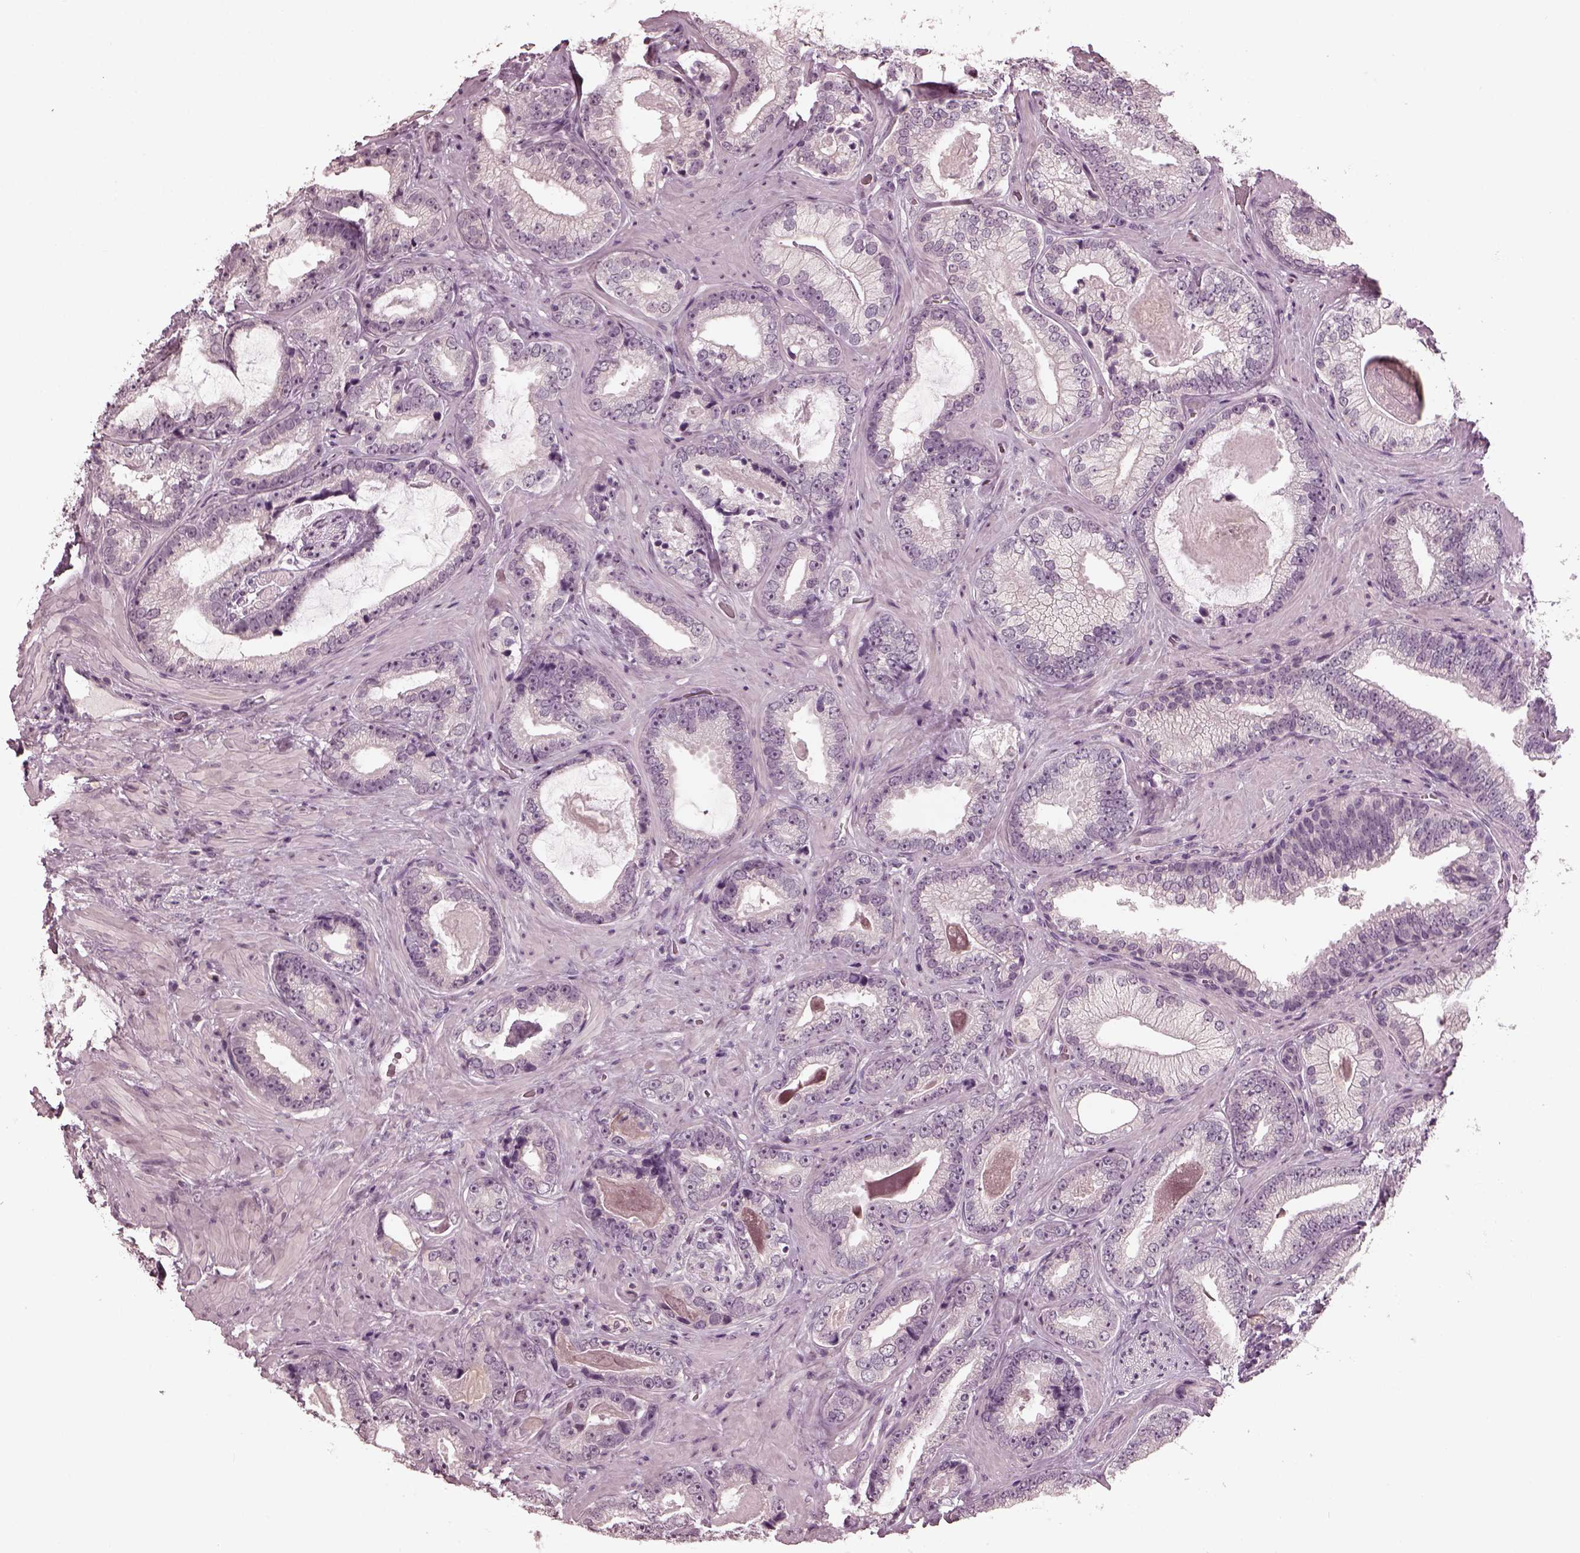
{"staining": {"intensity": "negative", "quantity": "none", "location": "none"}, "tissue": "prostate cancer", "cell_type": "Tumor cells", "image_type": "cancer", "snomed": [{"axis": "morphology", "description": "Adenocarcinoma, Low grade"}, {"axis": "topography", "description": "Prostate"}], "caption": "Immunohistochemistry micrograph of neoplastic tissue: human prostate cancer stained with DAB (3,3'-diaminobenzidine) shows no significant protein positivity in tumor cells. The staining is performed using DAB brown chromogen with nuclei counter-stained in using hematoxylin.", "gene": "RCVRN", "patient": {"sex": "male", "age": 61}}